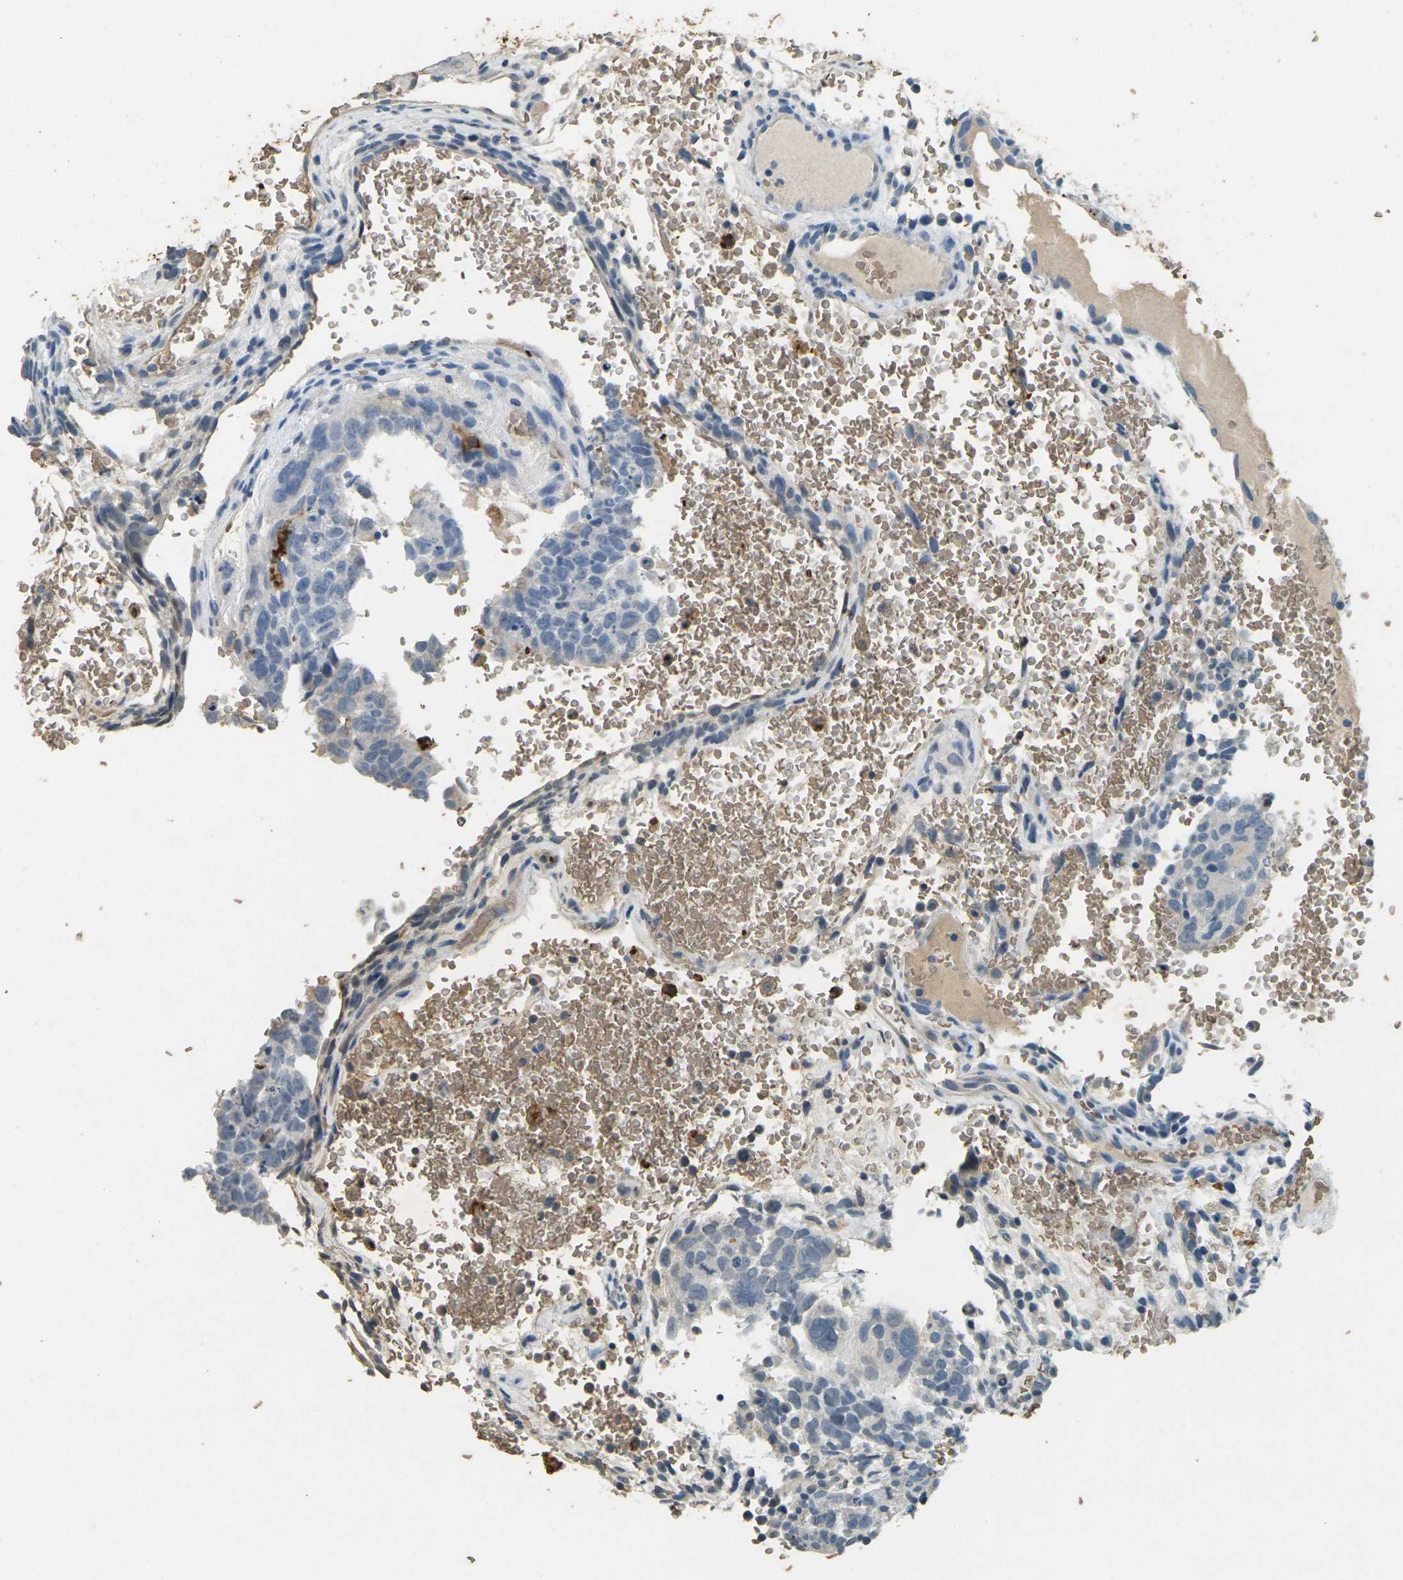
{"staining": {"intensity": "negative", "quantity": "none", "location": "none"}, "tissue": "testis cancer", "cell_type": "Tumor cells", "image_type": "cancer", "snomed": [{"axis": "morphology", "description": "Seminoma, NOS"}, {"axis": "morphology", "description": "Carcinoma, Embryonal, NOS"}, {"axis": "topography", "description": "Testis"}], "caption": "Protein analysis of testis cancer exhibits no significant expression in tumor cells.", "gene": "HBB", "patient": {"sex": "male", "age": 52}}